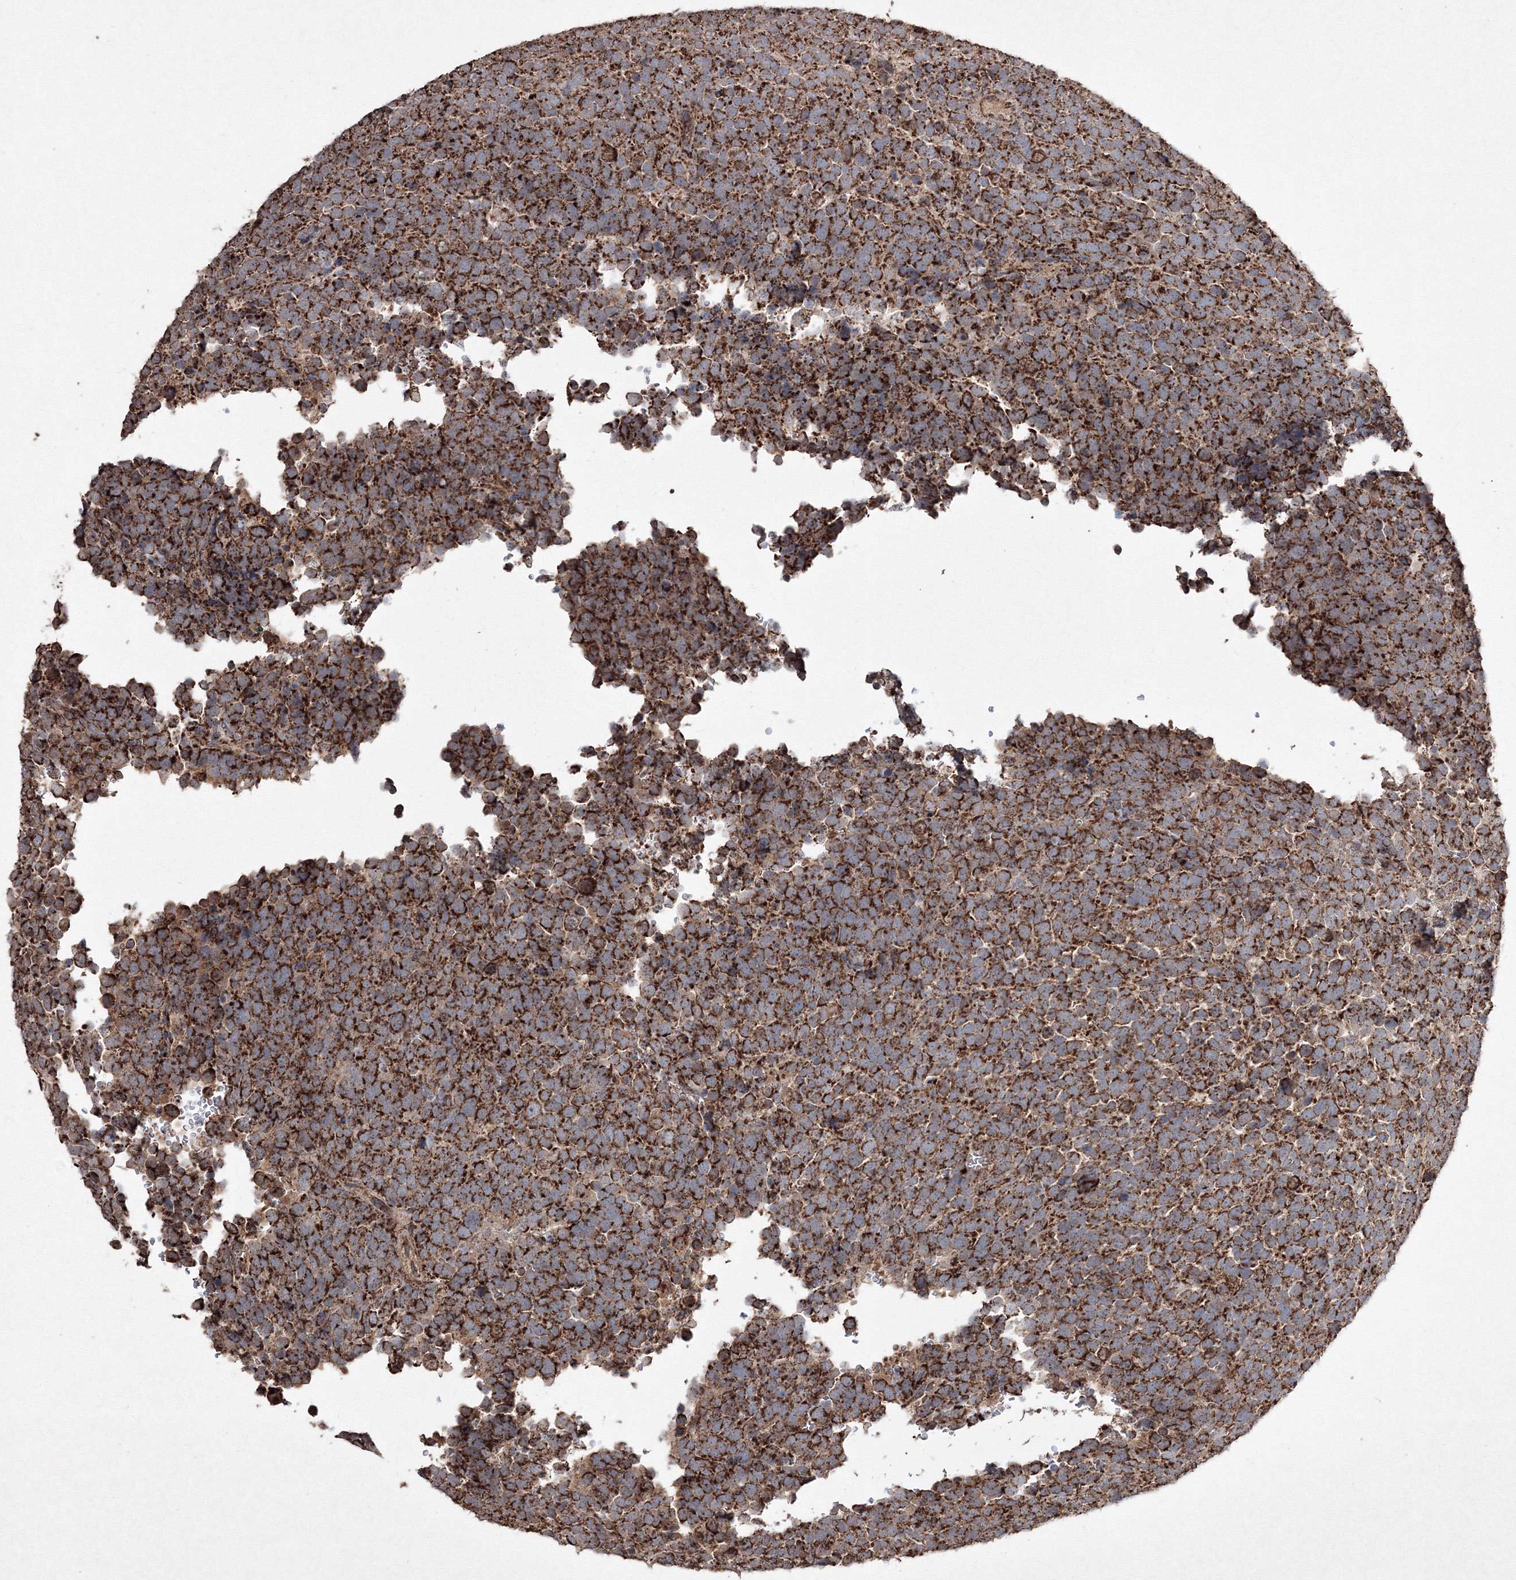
{"staining": {"intensity": "strong", "quantity": ">75%", "location": "cytoplasmic/membranous"}, "tissue": "urothelial cancer", "cell_type": "Tumor cells", "image_type": "cancer", "snomed": [{"axis": "morphology", "description": "Urothelial carcinoma, High grade"}, {"axis": "topography", "description": "Urinary bladder"}], "caption": "Immunohistochemistry staining of high-grade urothelial carcinoma, which shows high levels of strong cytoplasmic/membranous expression in approximately >75% of tumor cells indicating strong cytoplasmic/membranous protein positivity. The staining was performed using DAB (3,3'-diaminobenzidine) (brown) for protein detection and nuclei were counterstained in hematoxylin (blue).", "gene": "GRSF1", "patient": {"sex": "female", "age": 82}}